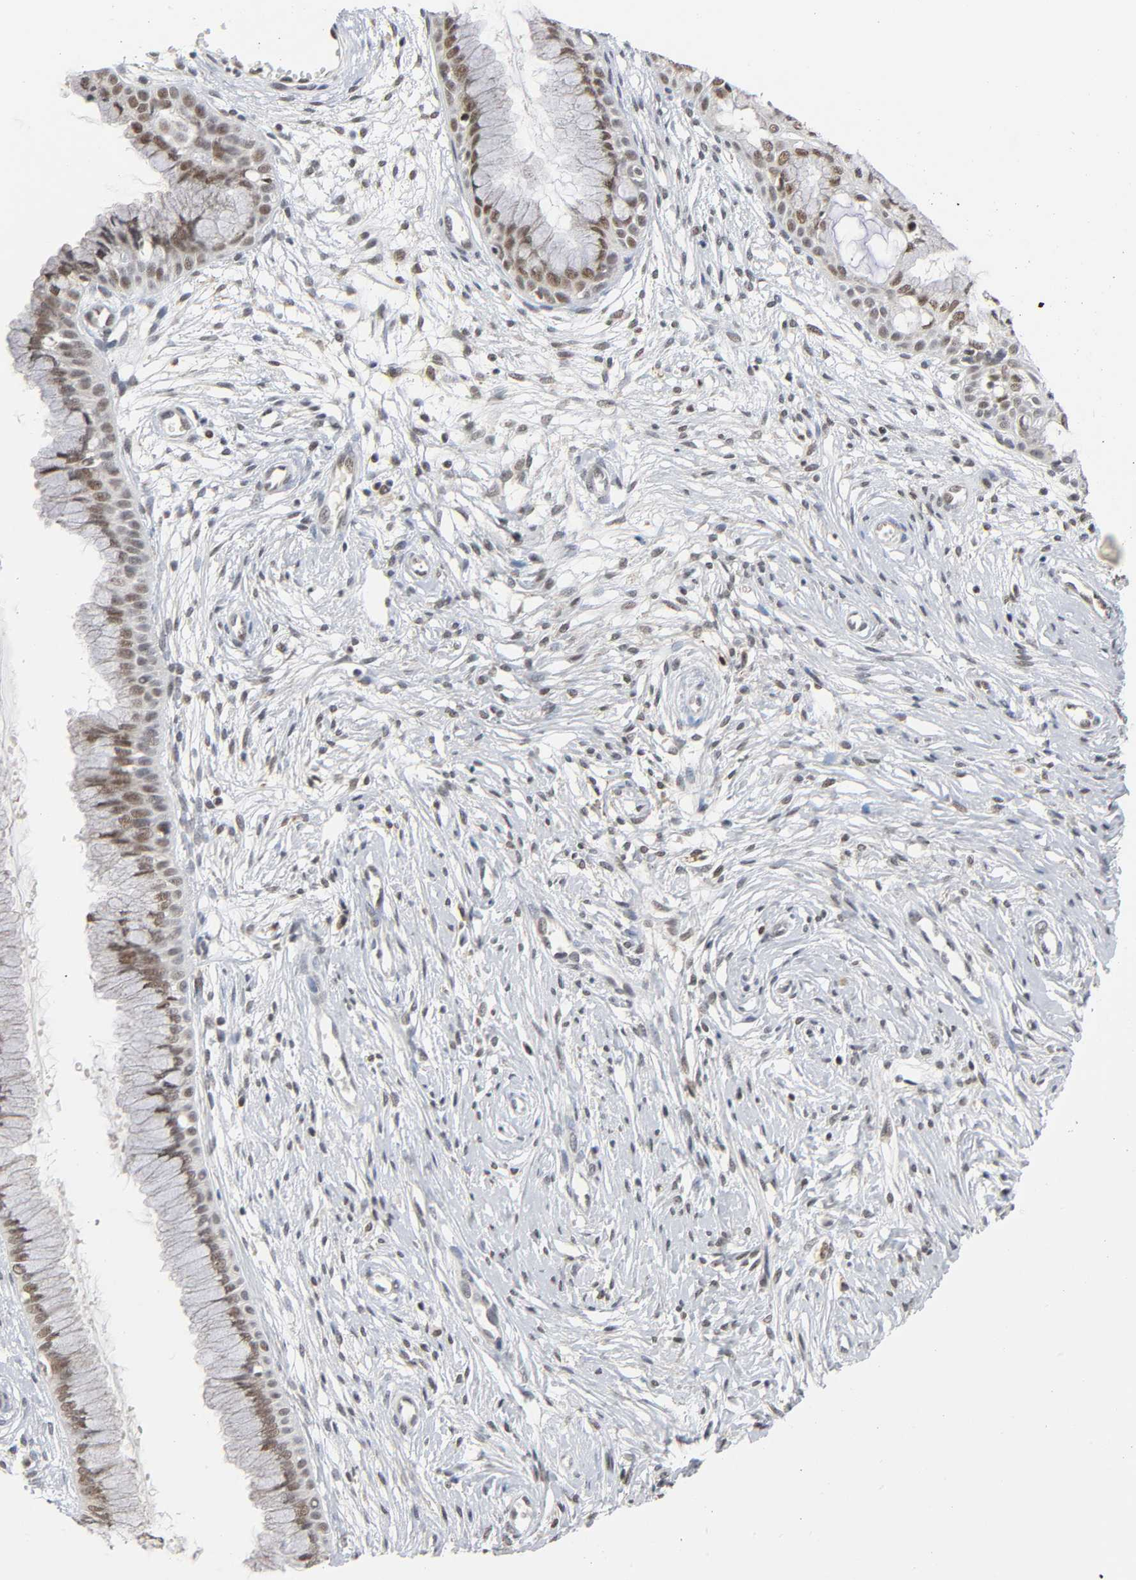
{"staining": {"intensity": "weak", "quantity": ">75%", "location": "nuclear"}, "tissue": "cervix", "cell_type": "Glandular cells", "image_type": "normal", "snomed": [{"axis": "morphology", "description": "Normal tissue, NOS"}, {"axis": "topography", "description": "Cervix"}], "caption": "Protein staining of normal cervix reveals weak nuclear staining in approximately >75% of glandular cells.", "gene": "KAT2B", "patient": {"sex": "female", "age": 39}}